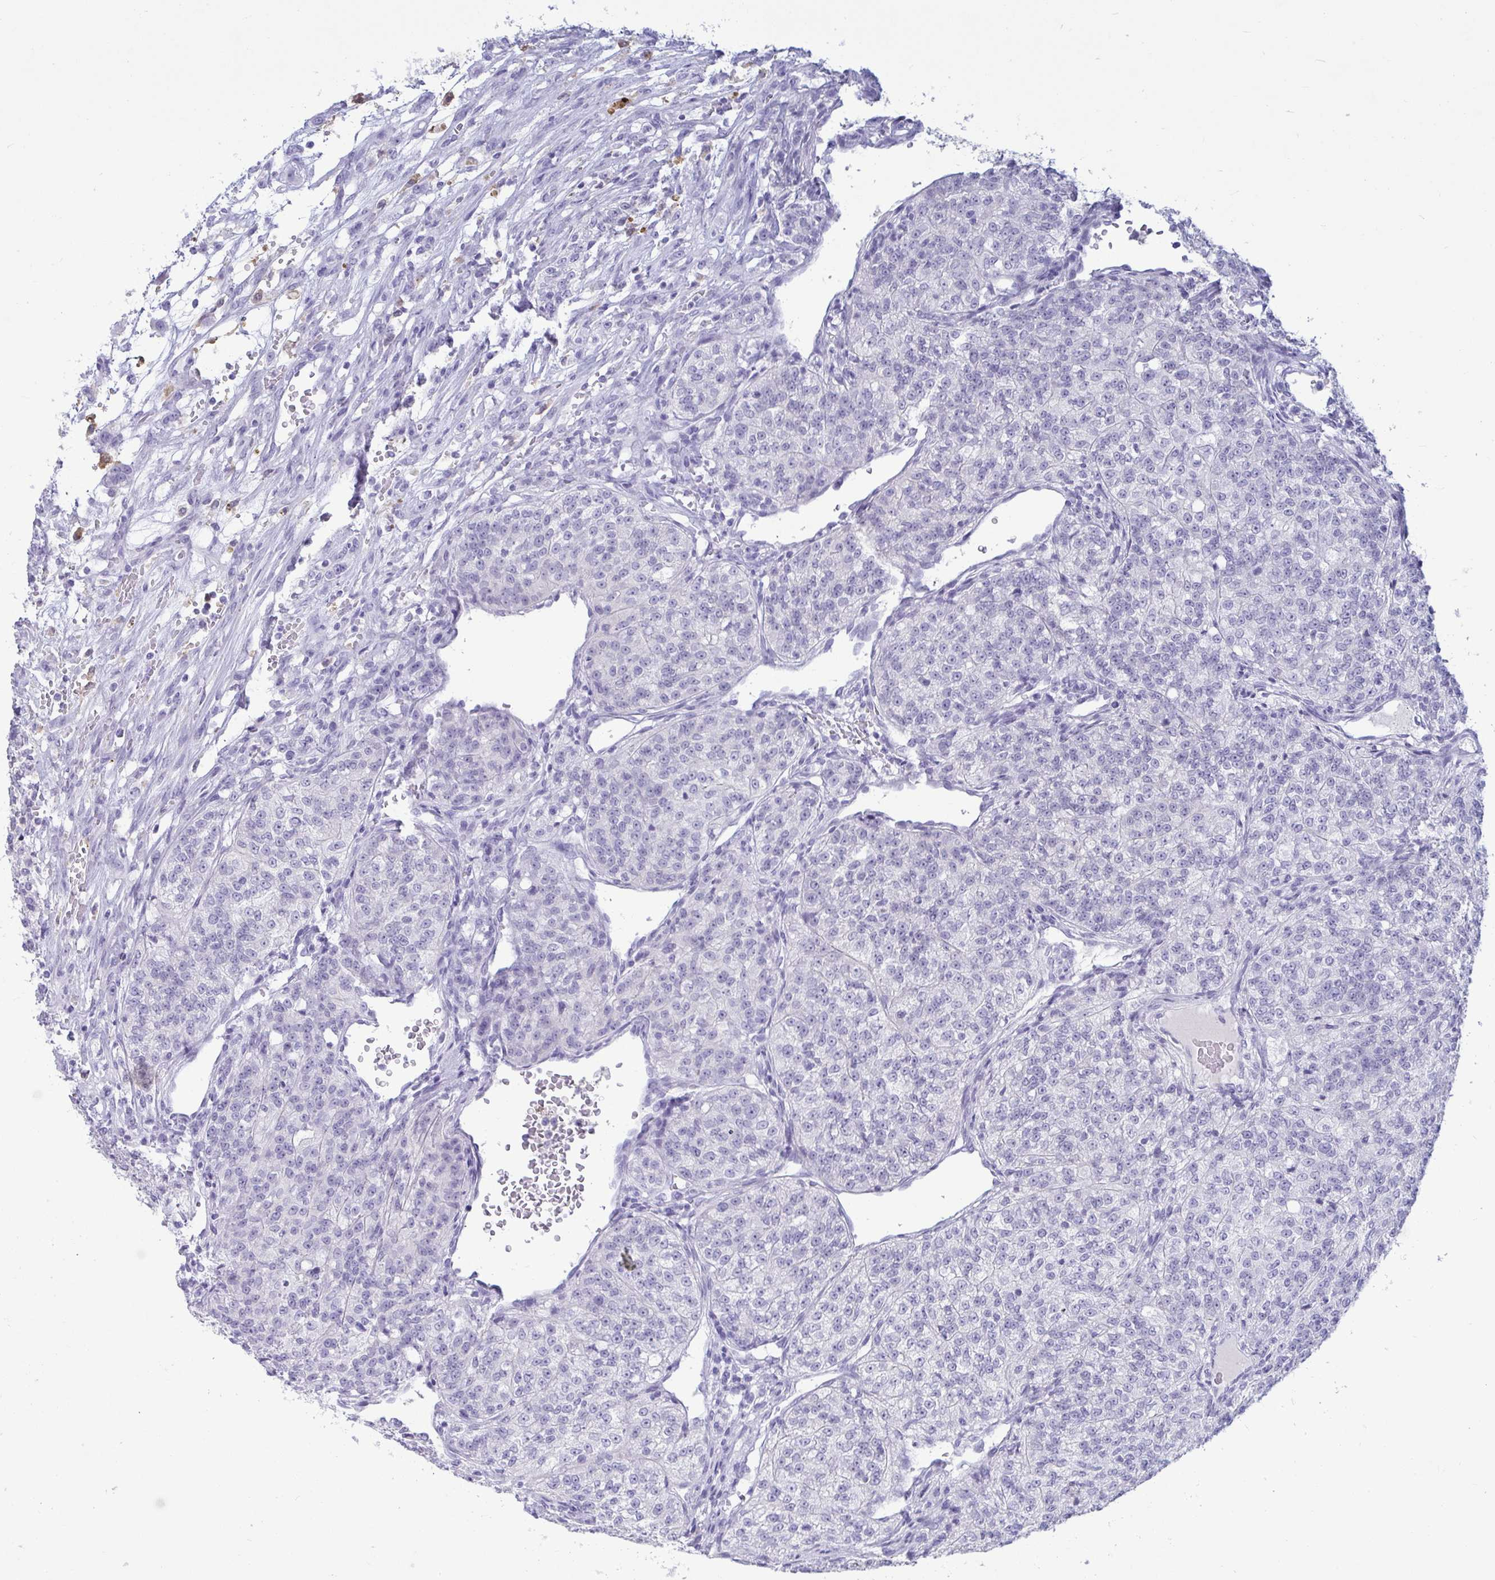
{"staining": {"intensity": "negative", "quantity": "none", "location": "none"}, "tissue": "renal cancer", "cell_type": "Tumor cells", "image_type": "cancer", "snomed": [{"axis": "morphology", "description": "Adenocarcinoma, NOS"}, {"axis": "topography", "description": "Kidney"}], "caption": "An immunohistochemistry photomicrograph of renal cancer is shown. There is no staining in tumor cells of renal cancer.", "gene": "ANKRD60", "patient": {"sex": "female", "age": 63}}